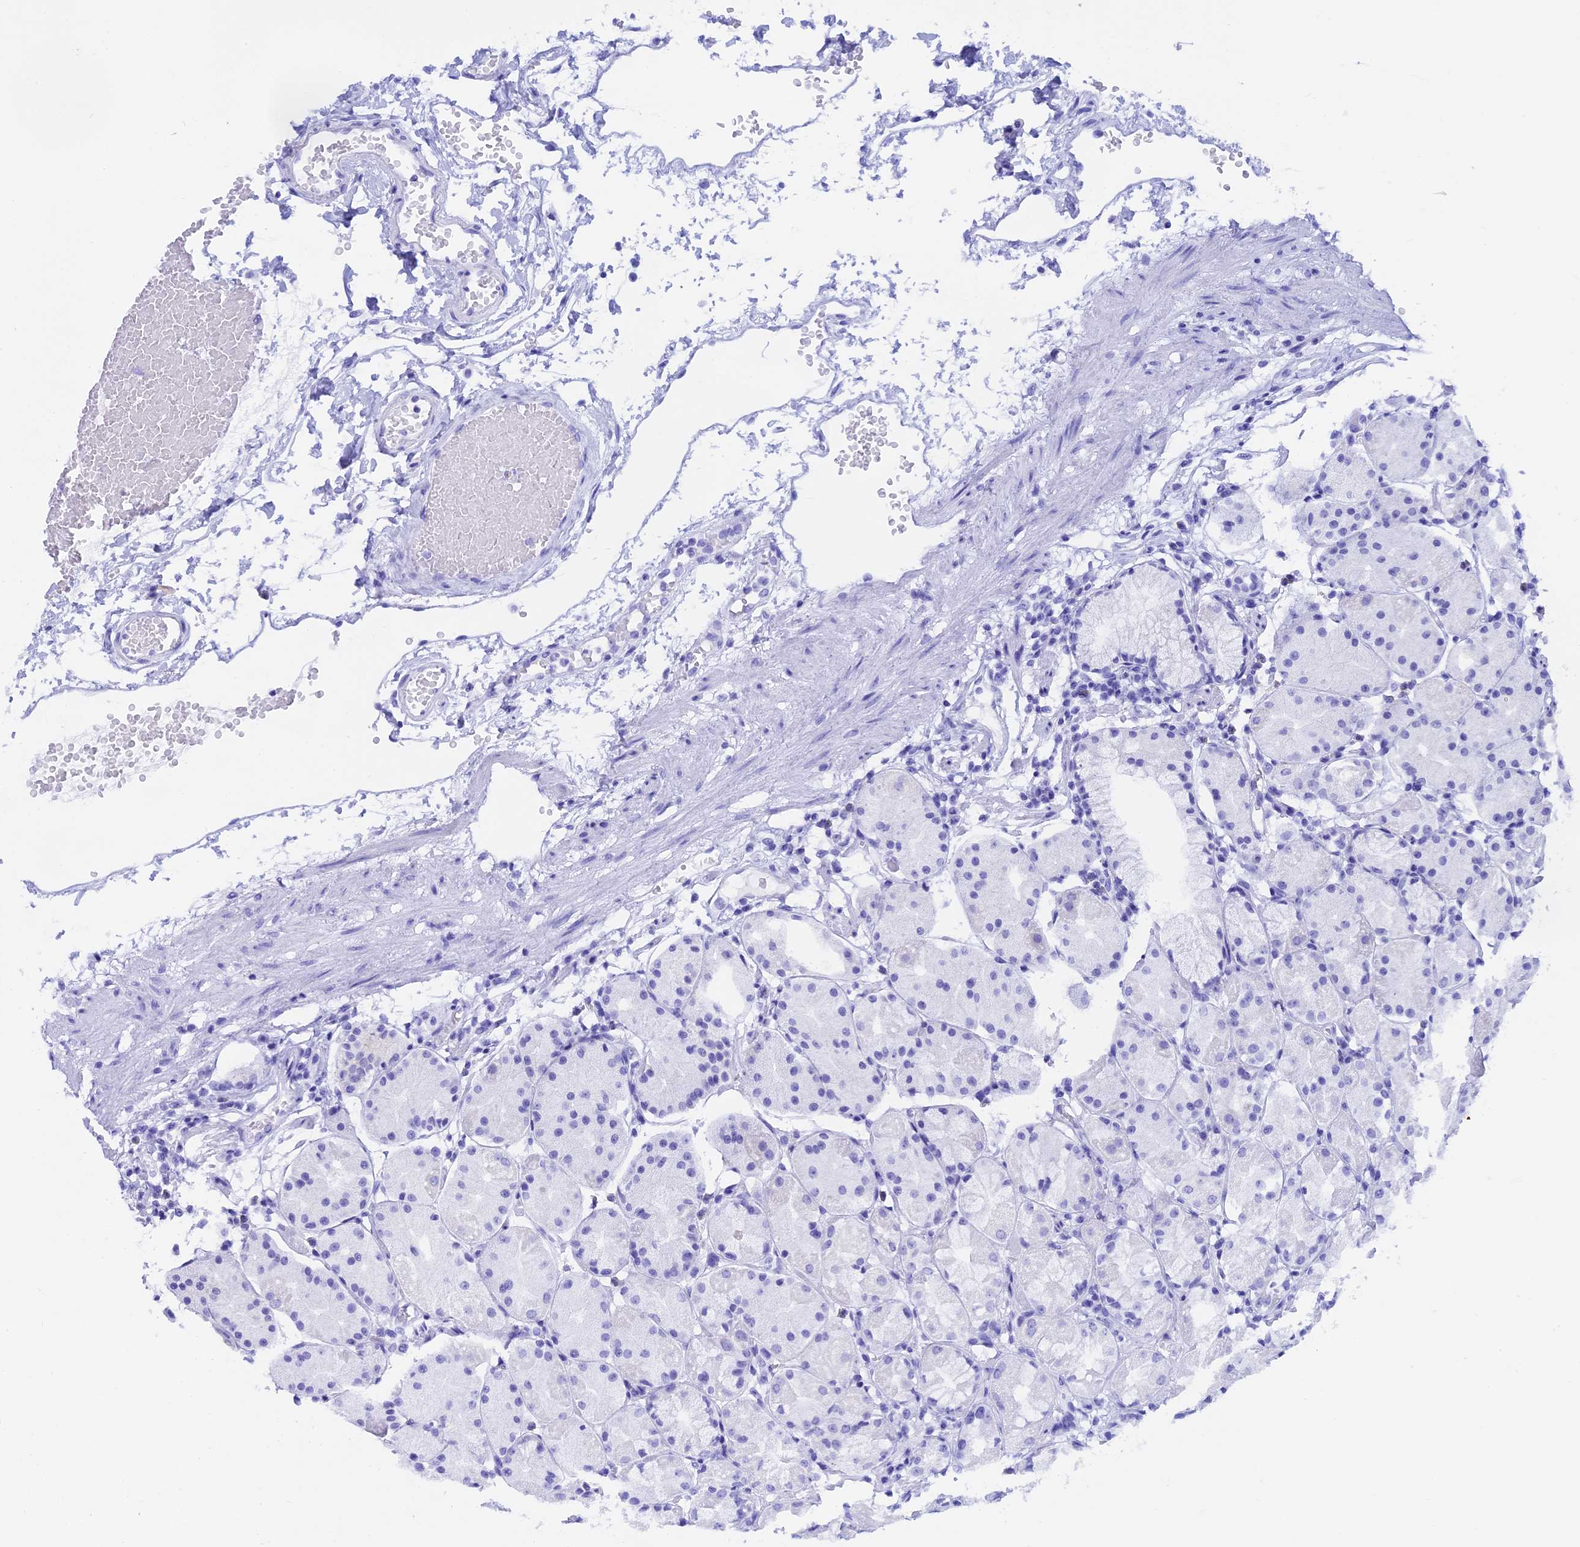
{"staining": {"intensity": "negative", "quantity": "none", "location": "none"}, "tissue": "stomach", "cell_type": "Glandular cells", "image_type": "normal", "snomed": [{"axis": "morphology", "description": "Normal tissue, NOS"}, {"axis": "topography", "description": "Stomach"}, {"axis": "topography", "description": "Stomach, lower"}], "caption": "DAB (3,3'-diaminobenzidine) immunohistochemical staining of unremarkable stomach shows no significant expression in glandular cells.", "gene": "WFDC2", "patient": {"sex": "female", "age": 75}}